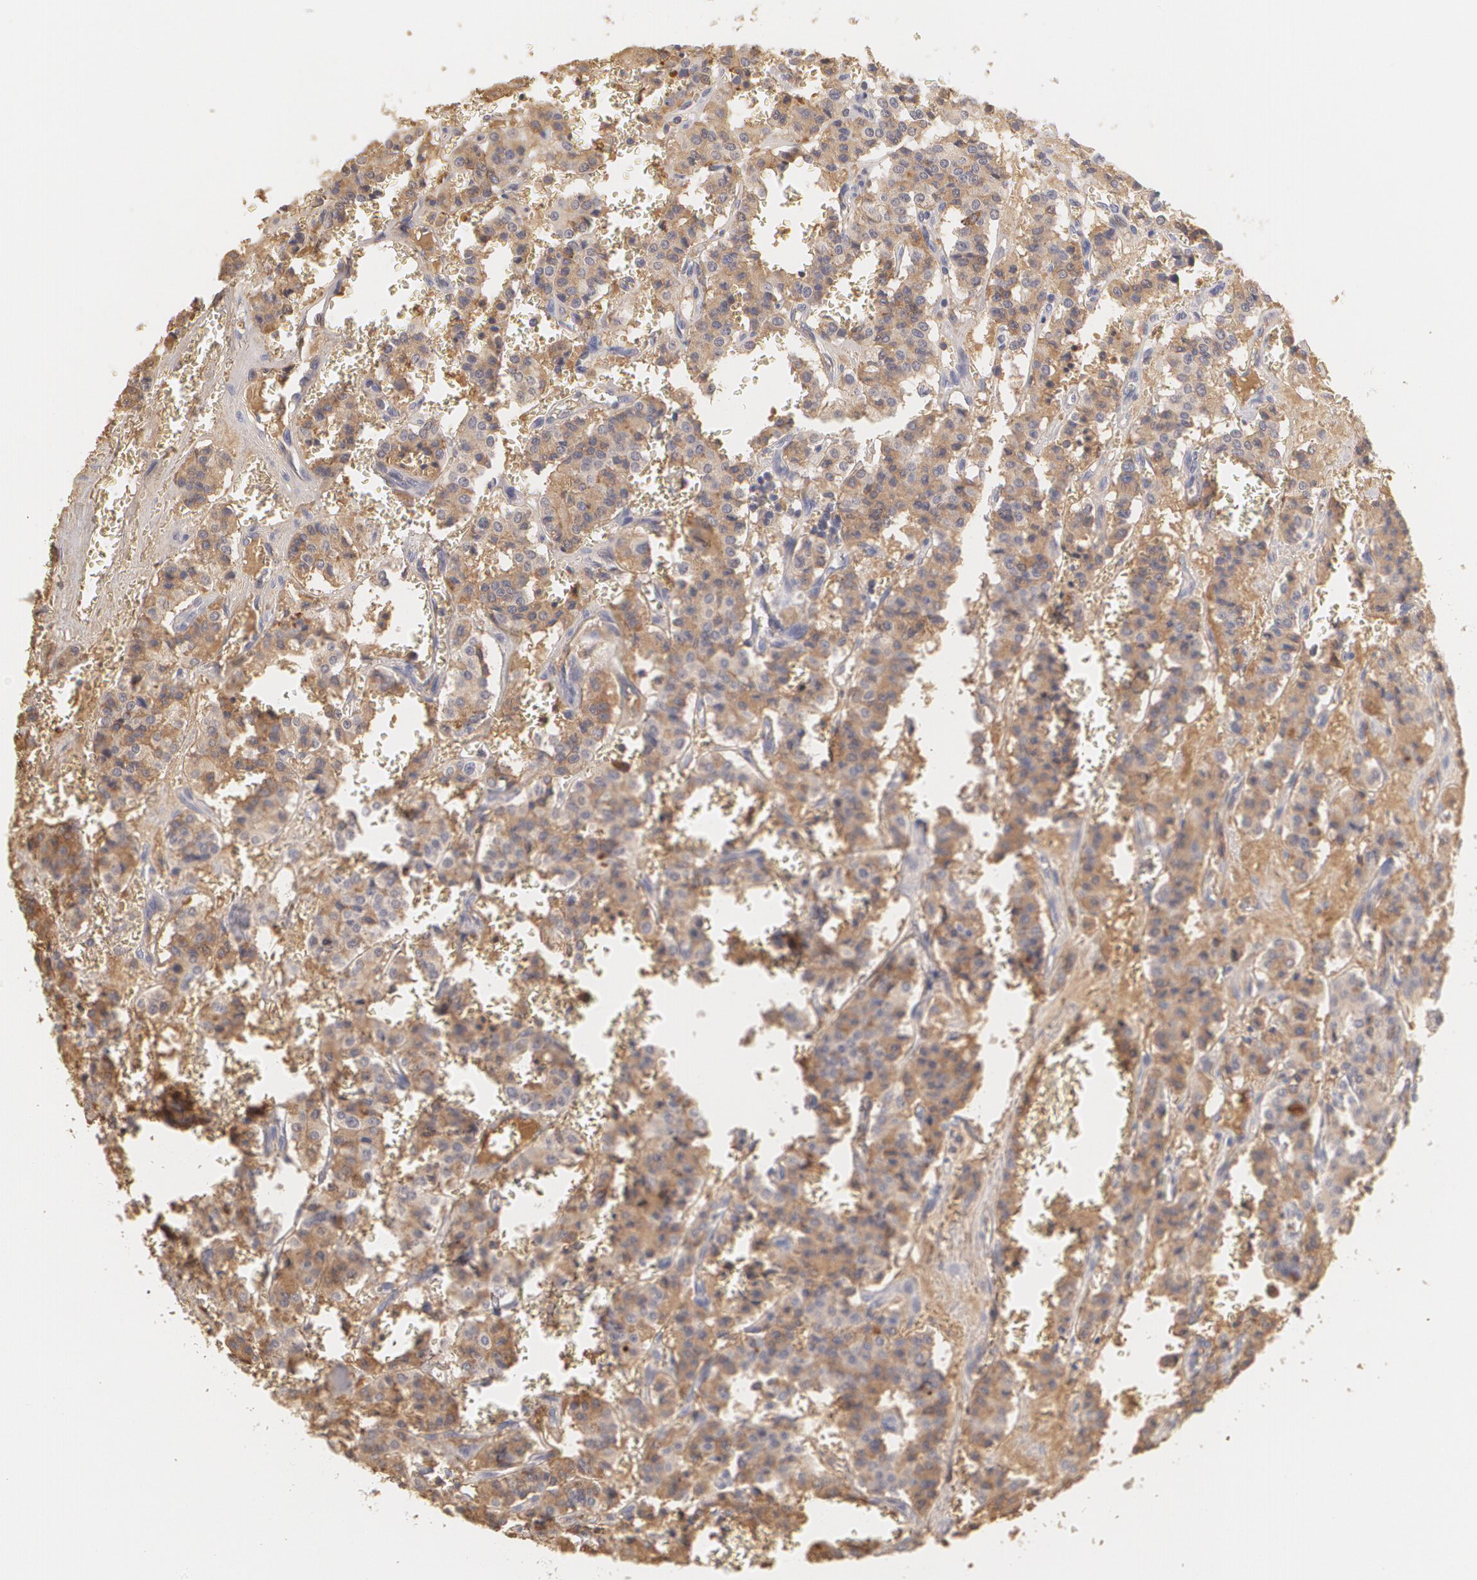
{"staining": {"intensity": "moderate", "quantity": ">75%", "location": "cytoplasmic/membranous"}, "tissue": "carcinoid", "cell_type": "Tumor cells", "image_type": "cancer", "snomed": [{"axis": "morphology", "description": "Carcinoid, malignant, NOS"}, {"axis": "topography", "description": "Bronchus"}], "caption": "IHC photomicrograph of carcinoid stained for a protein (brown), which exhibits medium levels of moderate cytoplasmic/membranous expression in about >75% of tumor cells.", "gene": "SERPINA1", "patient": {"sex": "male", "age": 55}}